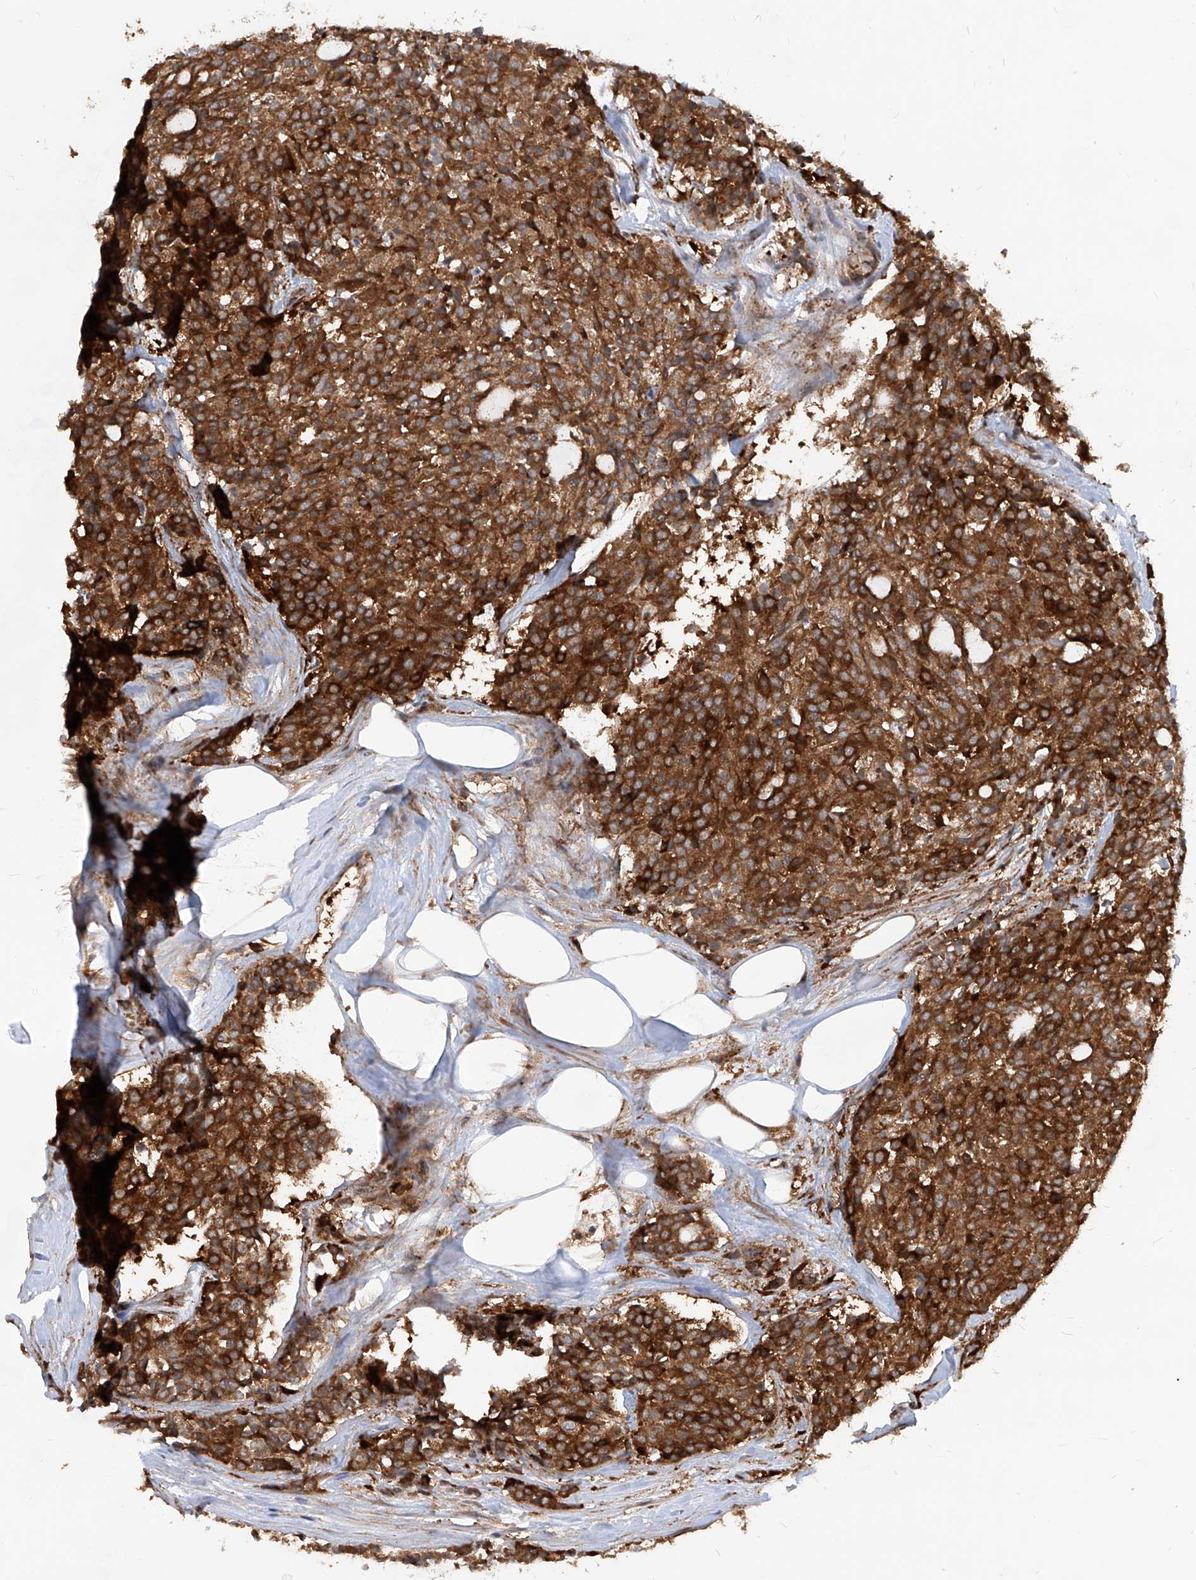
{"staining": {"intensity": "strong", "quantity": ">75%", "location": "cytoplasmic/membranous"}, "tissue": "carcinoid", "cell_type": "Tumor cells", "image_type": "cancer", "snomed": [{"axis": "morphology", "description": "Carcinoid, malignant, NOS"}, {"axis": "topography", "description": "Pancreas"}], "caption": "Strong cytoplasmic/membranous staining is seen in about >75% of tumor cells in carcinoid.", "gene": "MAGED2", "patient": {"sex": "female", "age": 54}}